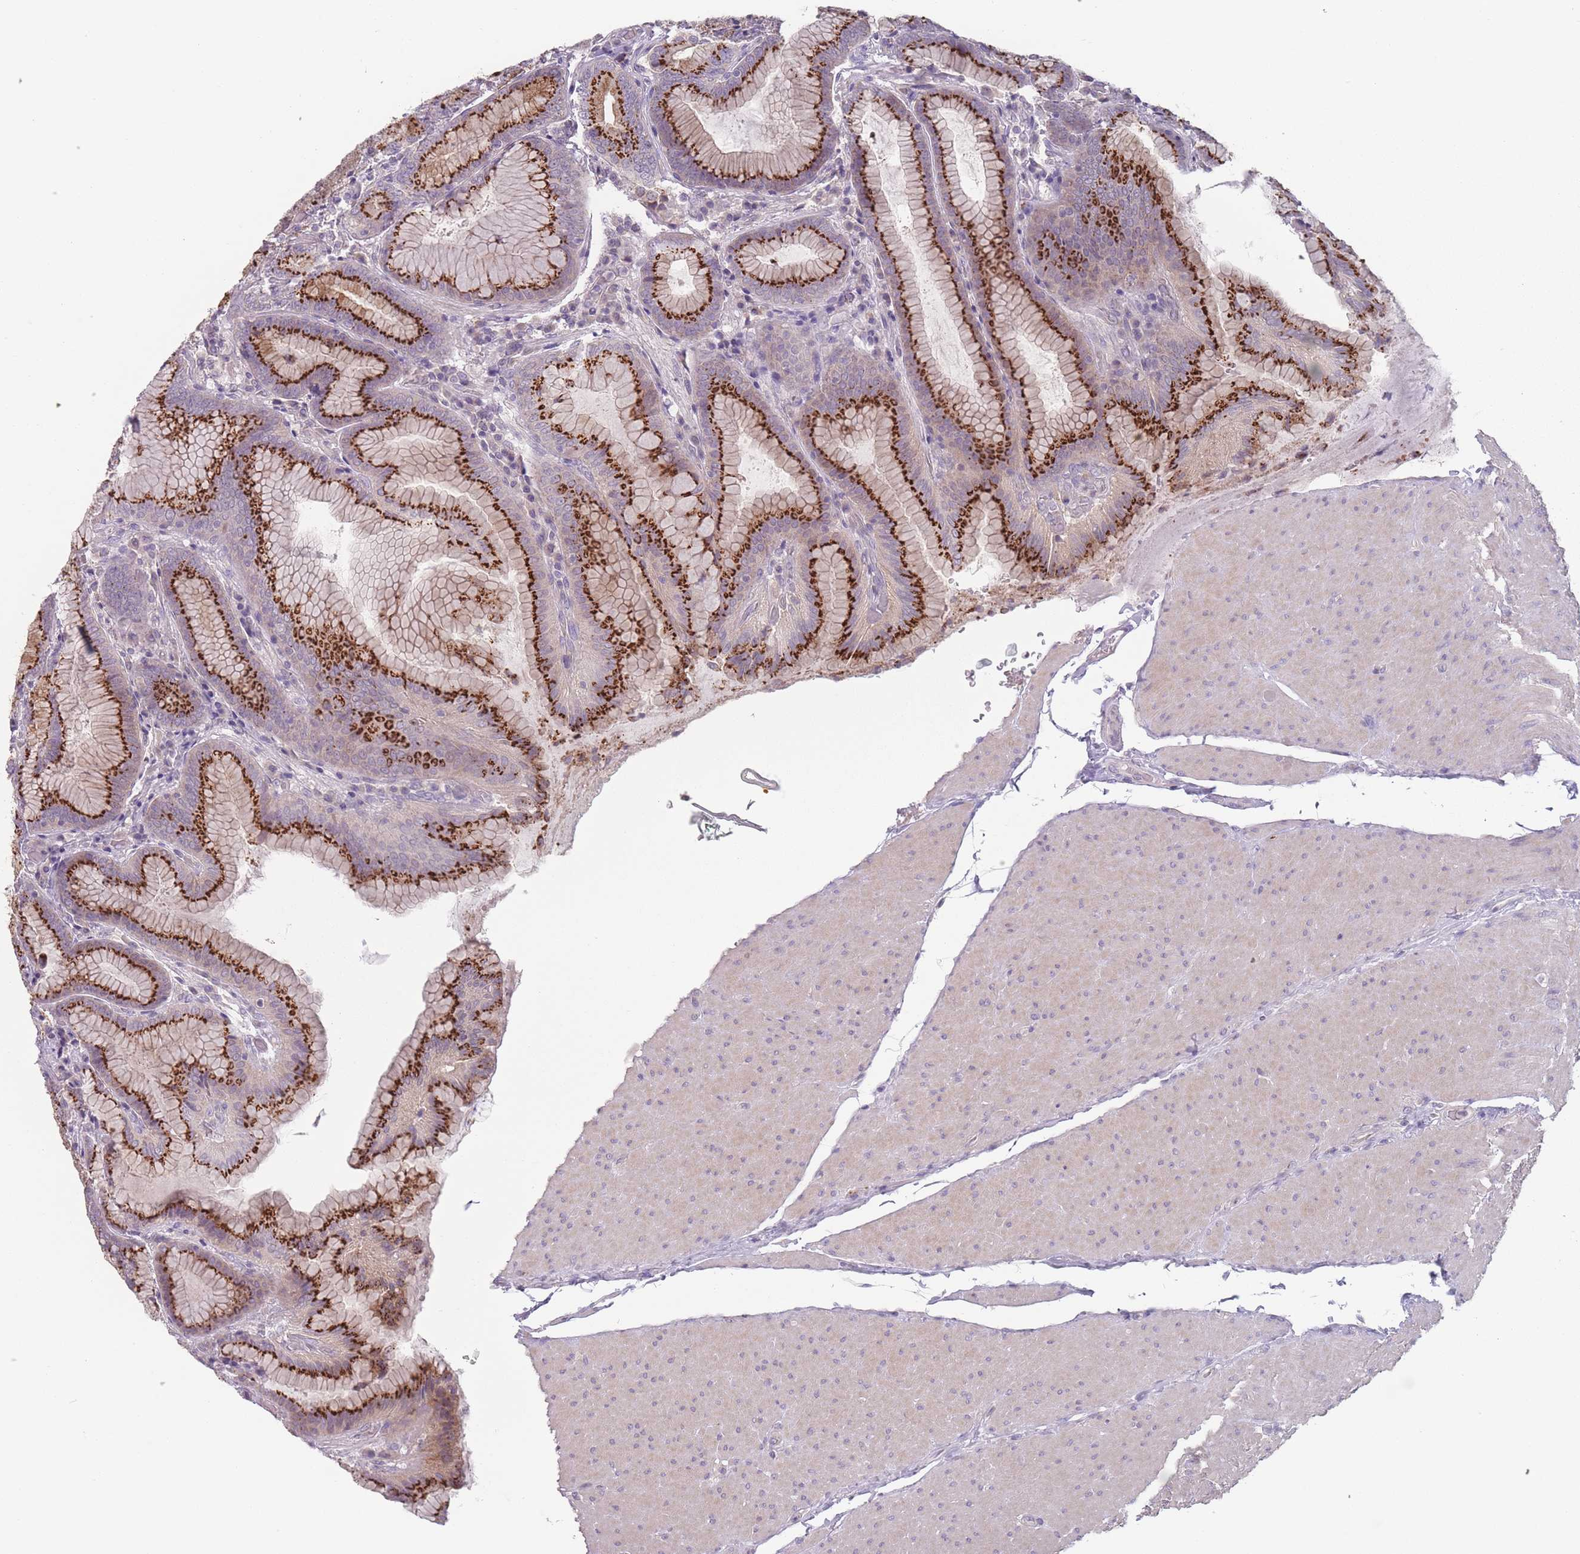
{"staining": {"intensity": "strong", "quantity": ">75%", "location": "cytoplasmic/membranous"}, "tissue": "stomach", "cell_type": "Glandular cells", "image_type": "normal", "snomed": [{"axis": "morphology", "description": "Normal tissue, NOS"}, {"axis": "topography", "description": "Stomach, upper"}, {"axis": "topography", "description": "Stomach, lower"}], "caption": "Immunohistochemistry (IHC) of normal human stomach exhibits high levels of strong cytoplasmic/membranous expression in about >75% of glandular cells.", "gene": "AKAIN1", "patient": {"sex": "female", "age": 76}}